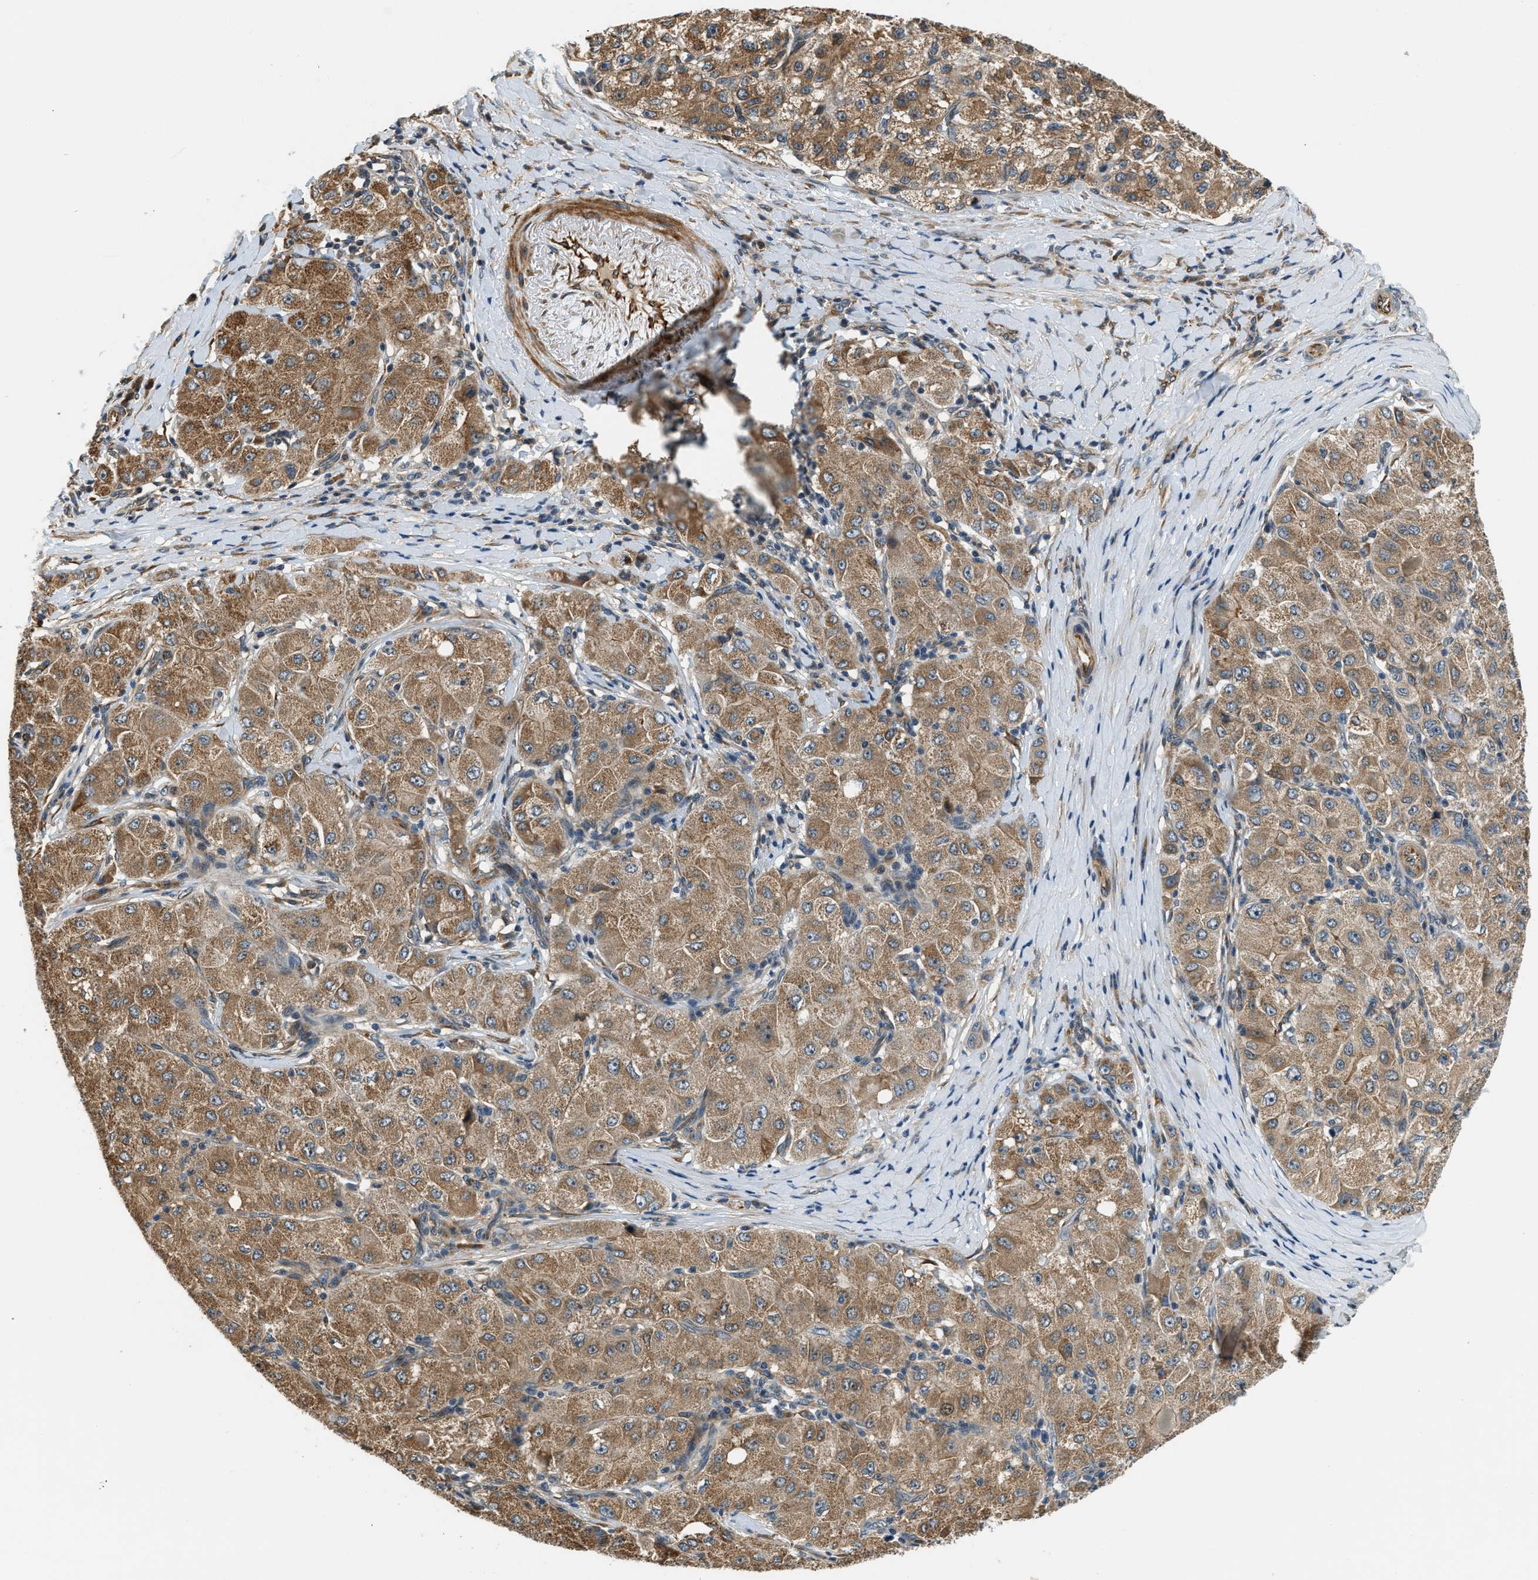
{"staining": {"intensity": "moderate", "quantity": ">75%", "location": "cytoplasmic/membranous"}, "tissue": "liver cancer", "cell_type": "Tumor cells", "image_type": "cancer", "snomed": [{"axis": "morphology", "description": "Carcinoma, Hepatocellular, NOS"}, {"axis": "topography", "description": "Liver"}], "caption": "Immunohistochemistry (IHC) of liver cancer demonstrates medium levels of moderate cytoplasmic/membranous staining in about >75% of tumor cells. The staining is performed using DAB (3,3'-diaminobenzidine) brown chromogen to label protein expression. The nuclei are counter-stained blue using hematoxylin.", "gene": "ALOX12", "patient": {"sex": "male", "age": 80}}